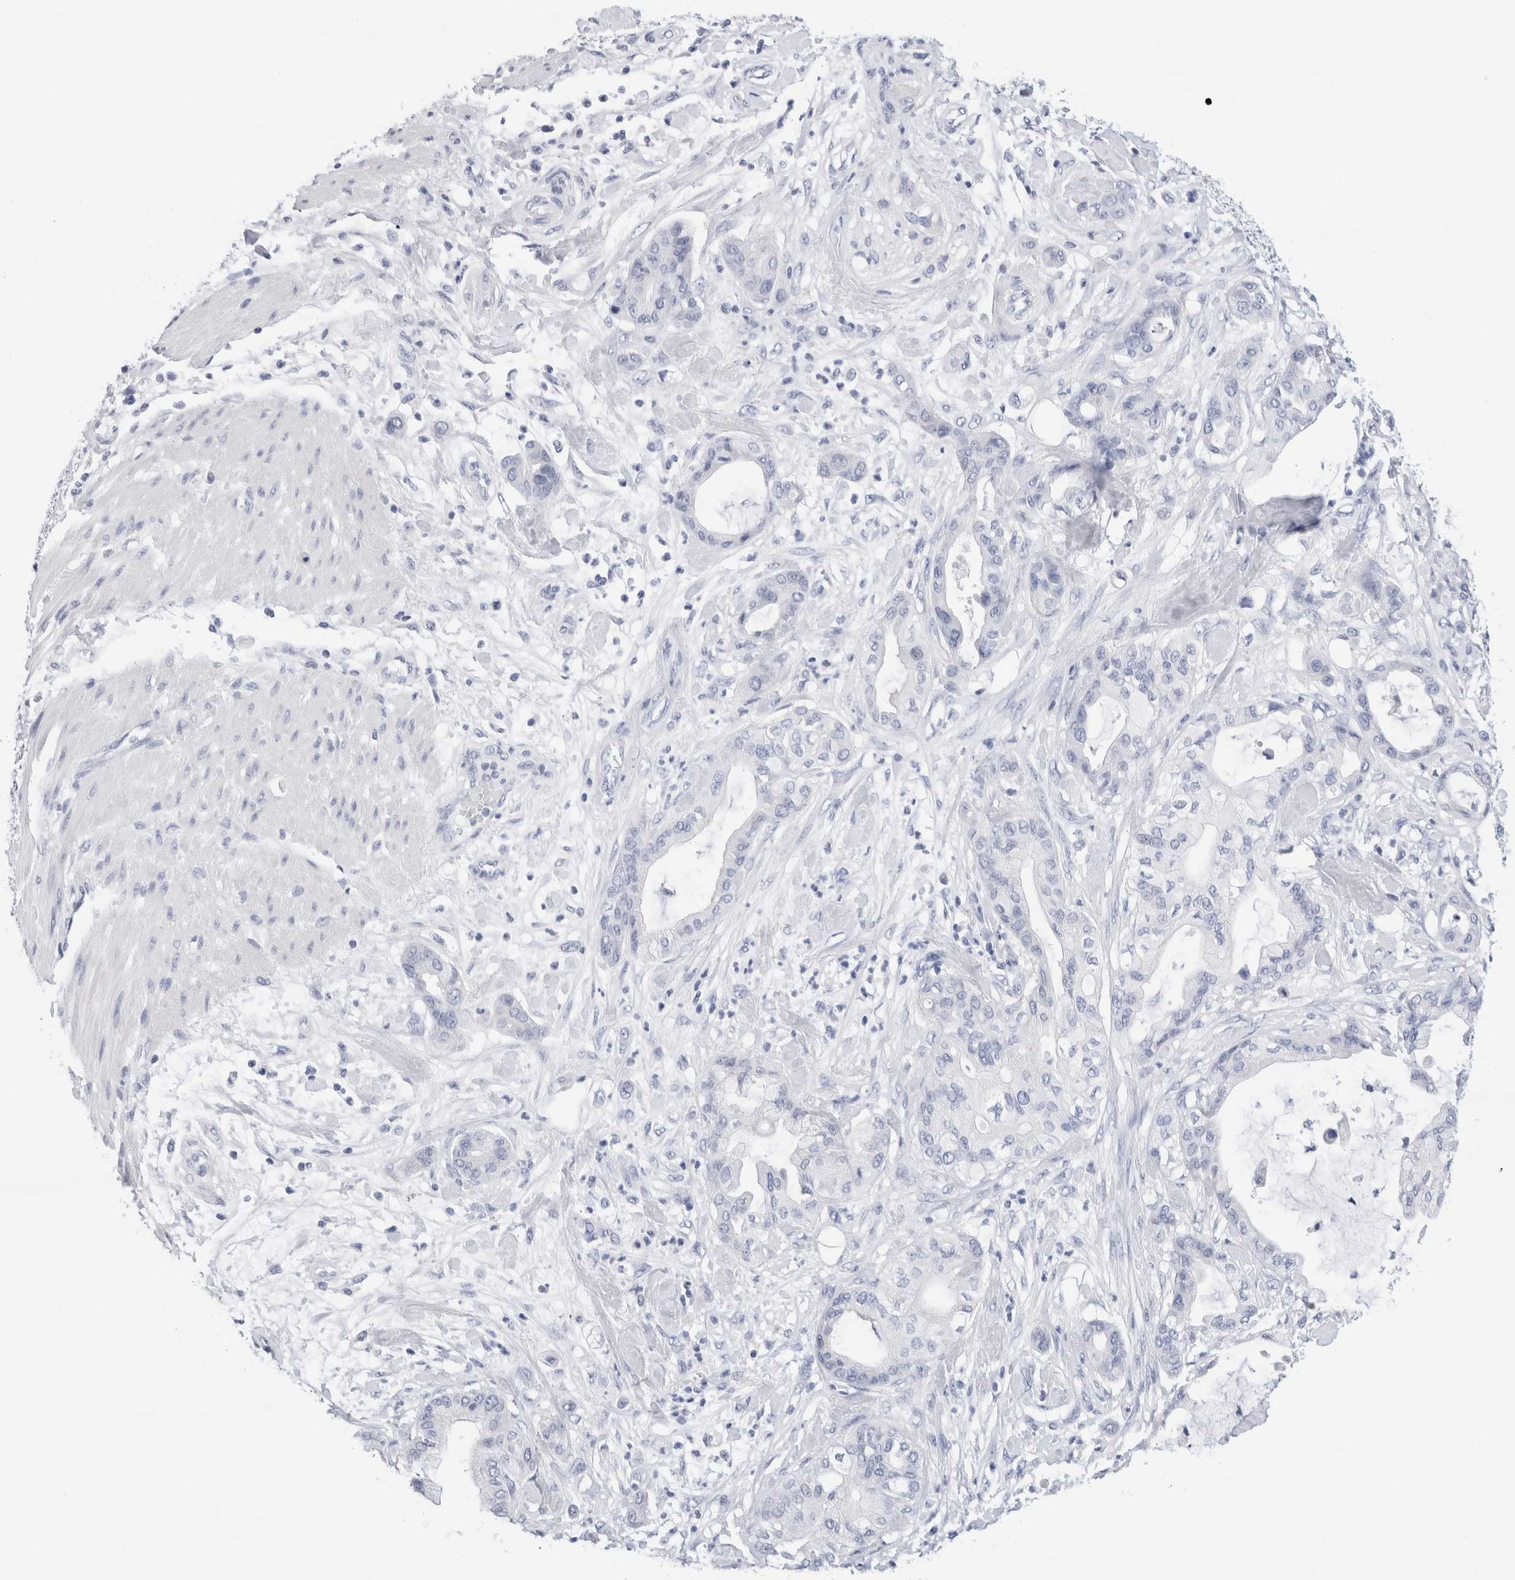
{"staining": {"intensity": "negative", "quantity": "none", "location": "none"}, "tissue": "pancreatic cancer", "cell_type": "Tumor cells", "image_type": "cancer", "snomed": [{"axis": "morphology", "description": "Adenocarcinoma, NOS"}, {"axis": "morphology", "description": "Adenocarcinoma, metastatic, NOS"}, {"axis": "topography", "description": "Lymph node"}, {"axis": "topography", "description": "Pancreas"}, {"axis": "topography", "description": "Duodenum"}], "caption": "The micrograph reveals no staining of tumor cells in adenocarcinoma (pancreatic).", "gene": "ECHDC2", "patient": {"sex": "female", "age": 64}}